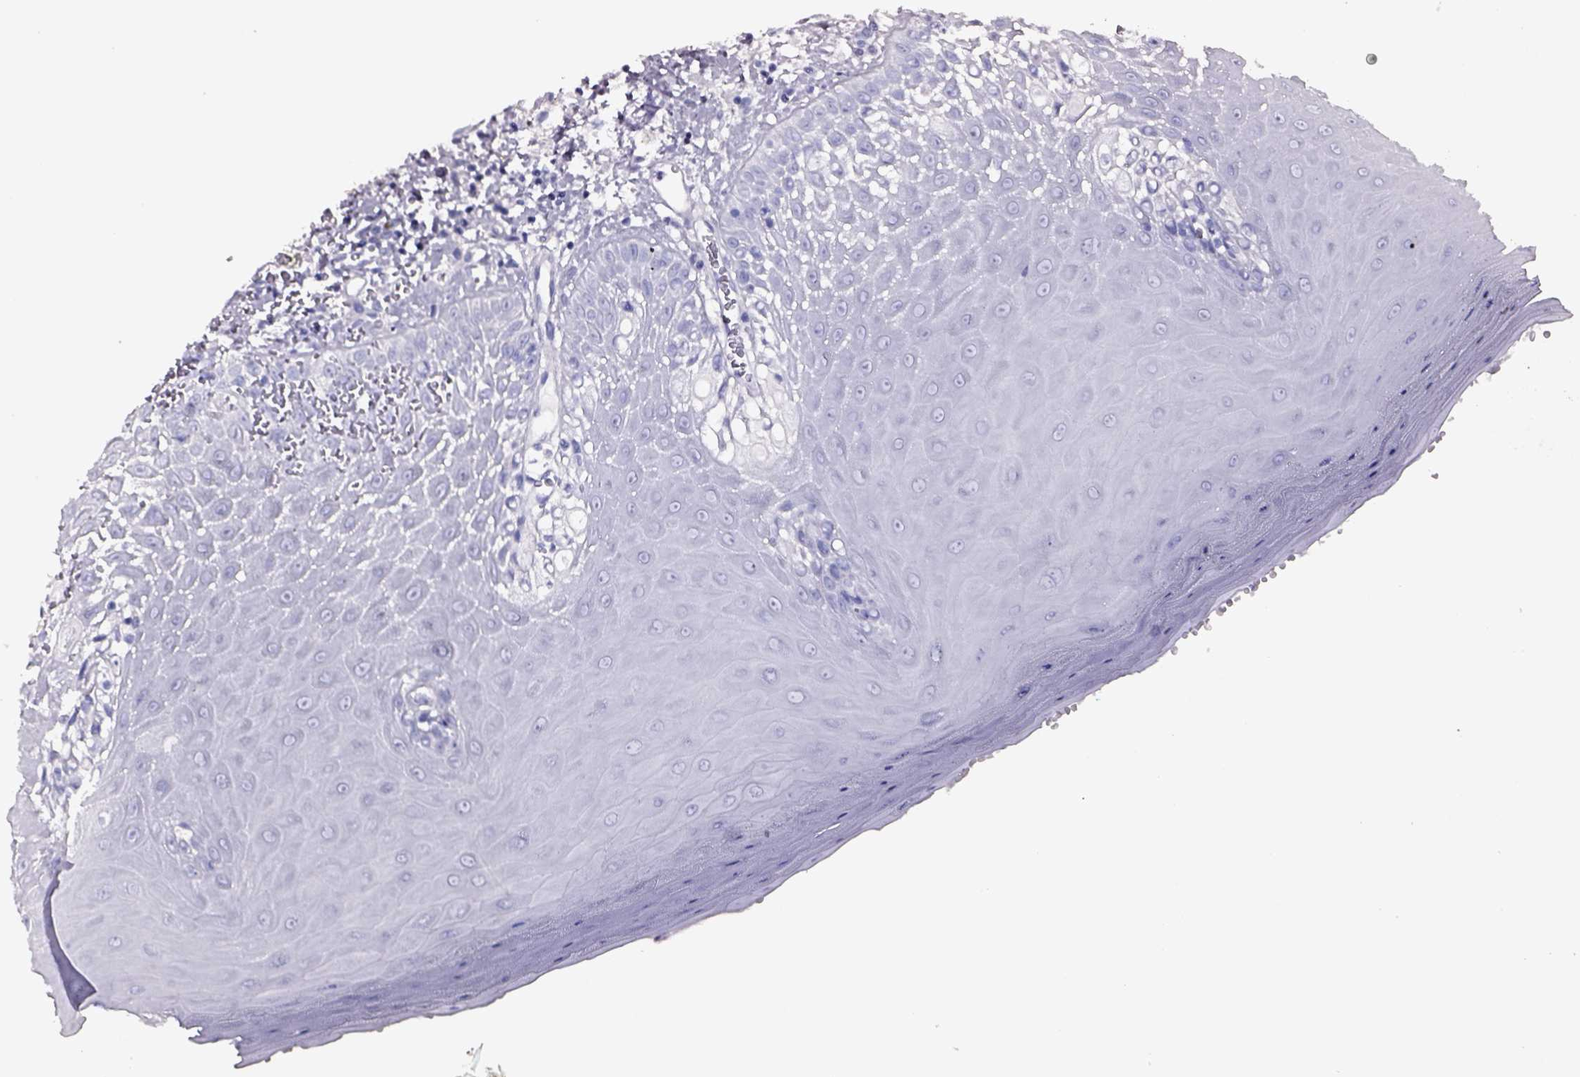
{"staining": {"intensity": "negative", "quantity": "none", "location": "none"}, "tissue": "oral mucosa", "cell_type": "Squamous epithelial cells", "image_type": "normal", "snomed": [{"axis": "morphology", "description": "Normal tissue, NOS"}, {"axis": "topography", "description": "Oral tissue"}], "caption": "Immunohistochemistry (IHC) of benign human oral mucosa exhibits no positivity in squamous epithelial cells. (DAB (3,3'-diaminobenzidine) IHC visualized using brightfield microscopy, high magnification).", "gene": "DPEP1", "patient": {"sex": "female", "age": 85}}